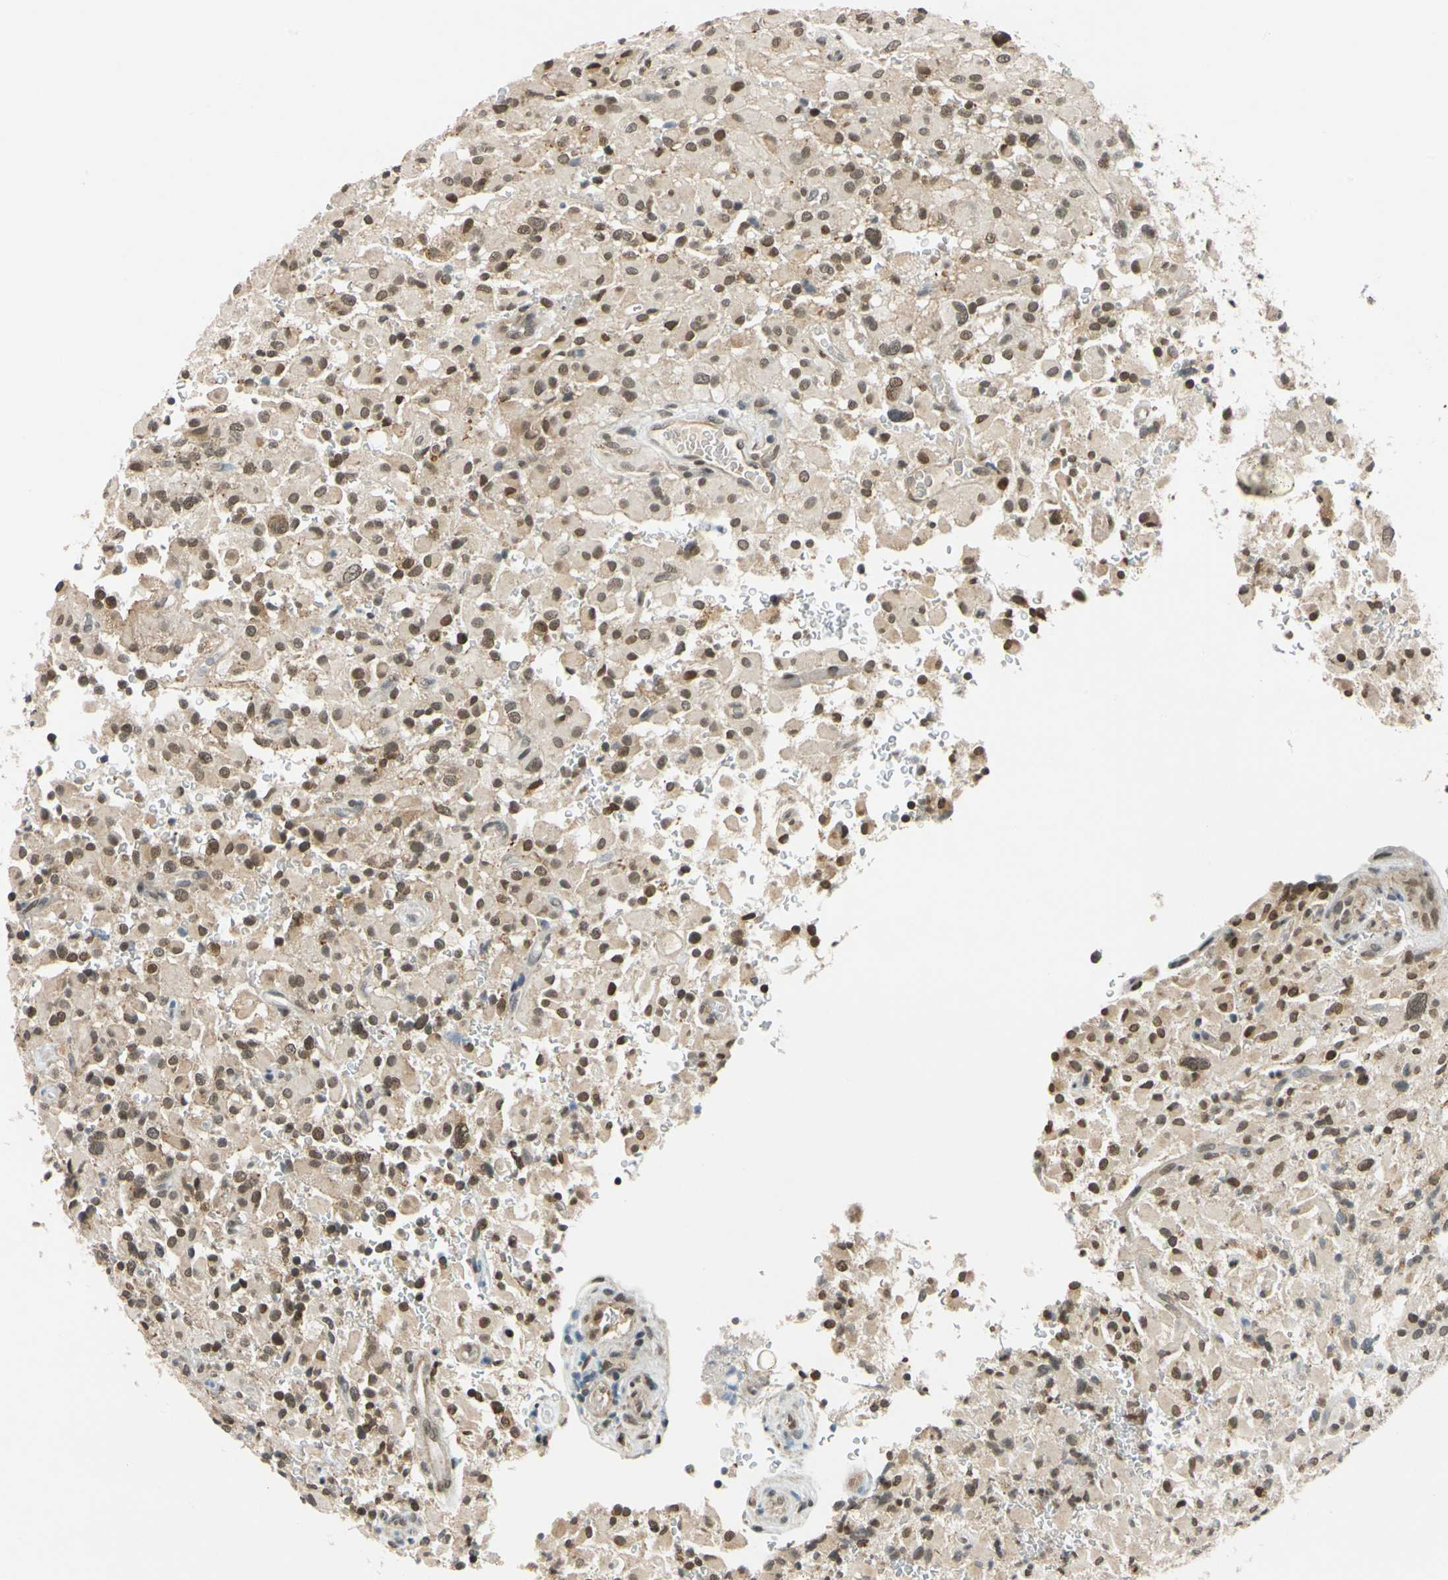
{"staining": {"intensity": "moderate", "quantity": ">75%", "location": "cytoplasmic/membranous,nuclear"}, "tissue": "glioma", "cell_type": "Tumor cells", "image_type": "cancer", "snomed": [{"axis": "morphology", "description": "Glioma, malignant, High grade"}, {"axis": "topography", "description": "Brain"}], "caption": "Glioma stained with DAB (3,3'-diaminobenzidine) immunohistochemistry exhibits medium levels of moderate cytoplasmic/membranous and nuclear positivity in approximately >75% of tumor cells. The staining was performed using DAB to visualize the protein expression in brown, while the nuclei were stained in blue with hematoxylin (Magnification: 20x).", "gene": "POGZ", "patient": {"sex": "male", "age": 71}}